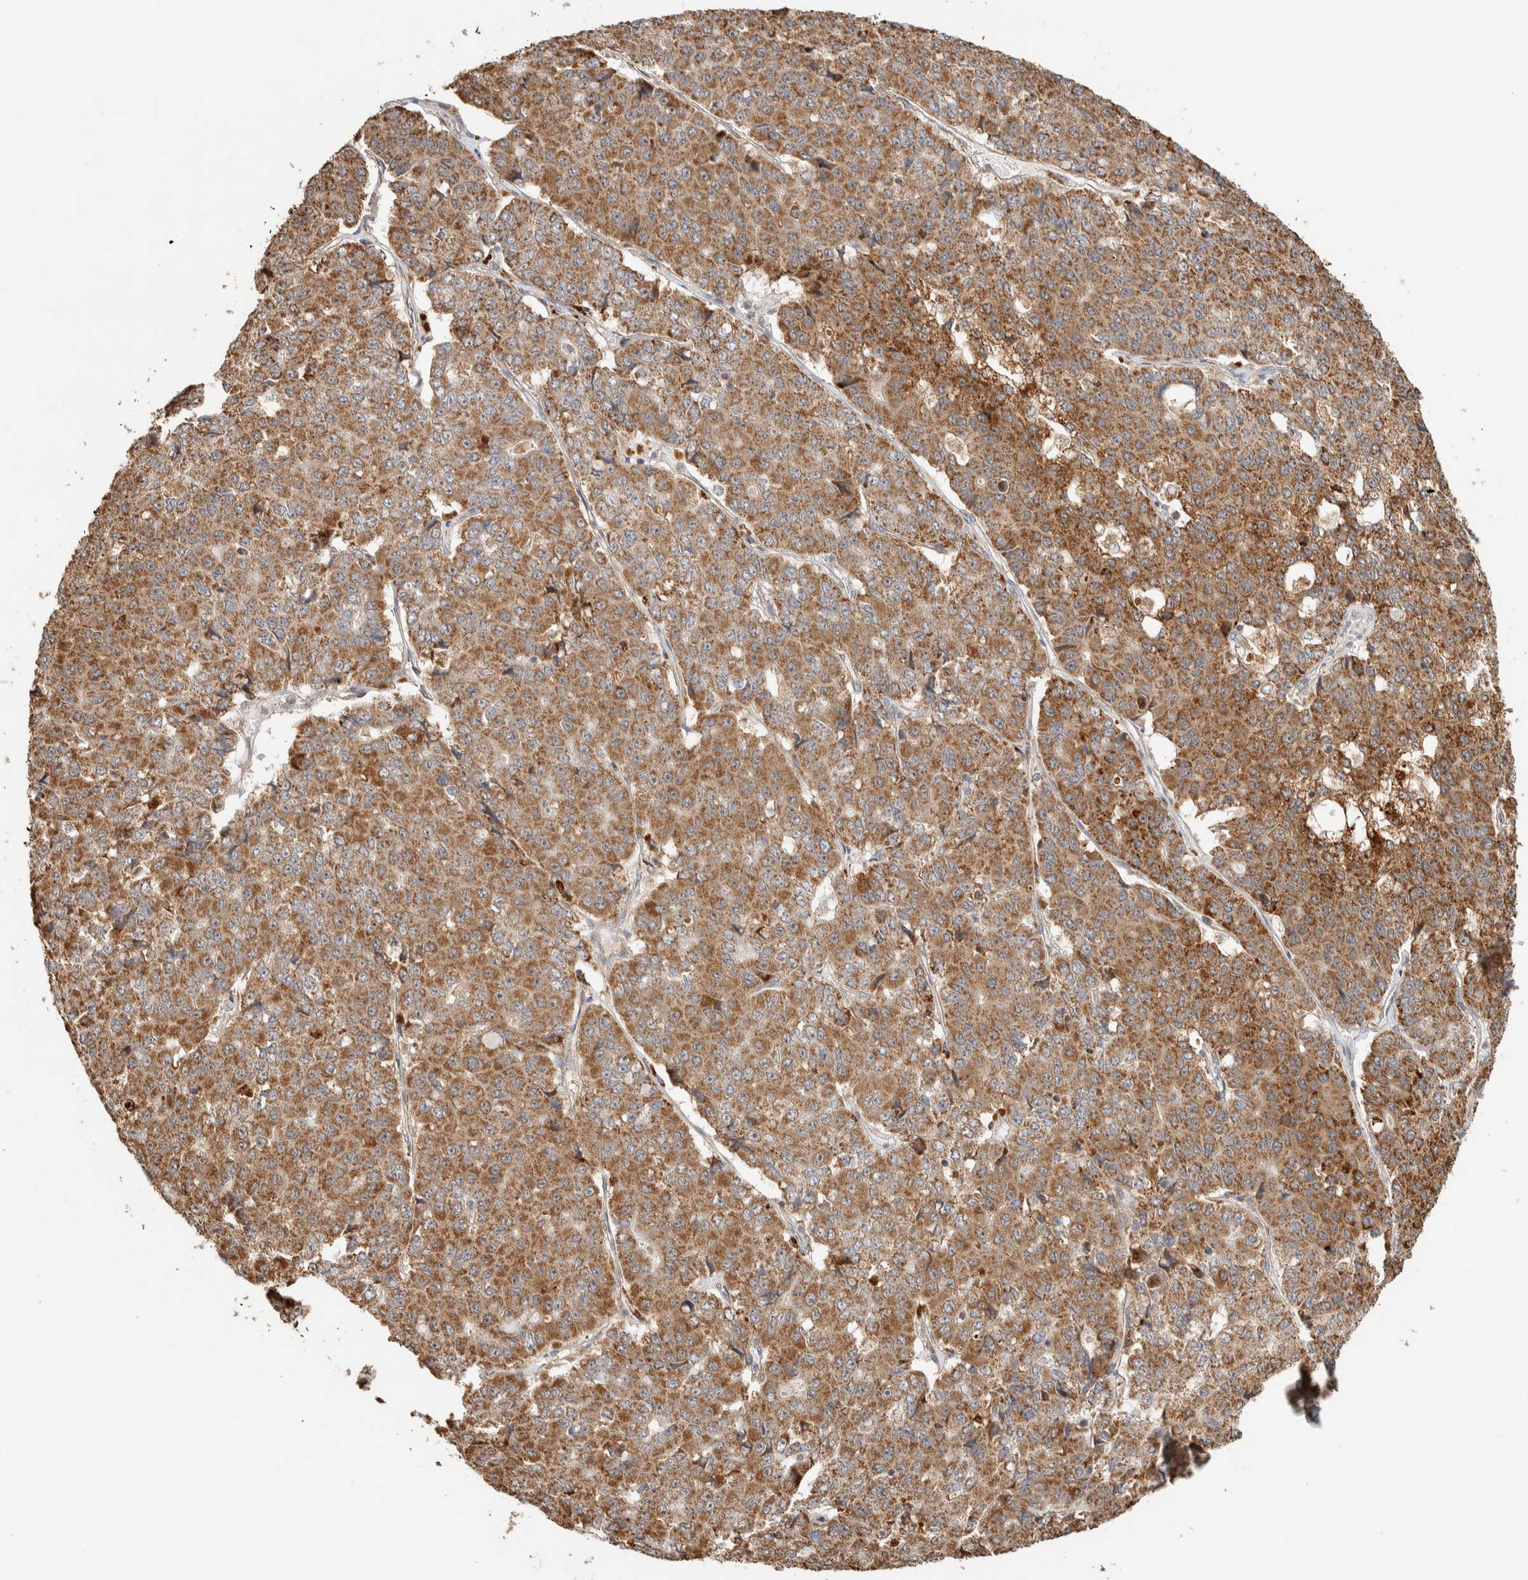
{"staining": {"intensity": "moderate", "quantity": ">75%", "location": "cytoplasmic/membranous"}, "tissue": "pancreatic cancer", "cell_type": "Tumor cells", "image_type": "cancer", "snomed": [{"axis": "morphology", "description": "Adenocarcinoma, NOS"}, {"axis": "topography", "description": "Pancreas"}], "caption": "Moderate cytoplasmic/membranous expression for a protein is appreciated in about >75% of tumor cells of pancreatic adenocarcinoma using immunohistochemistry (IHC).", "gene": "KIF9", "patient": {"sex": "male", "age": 50}}